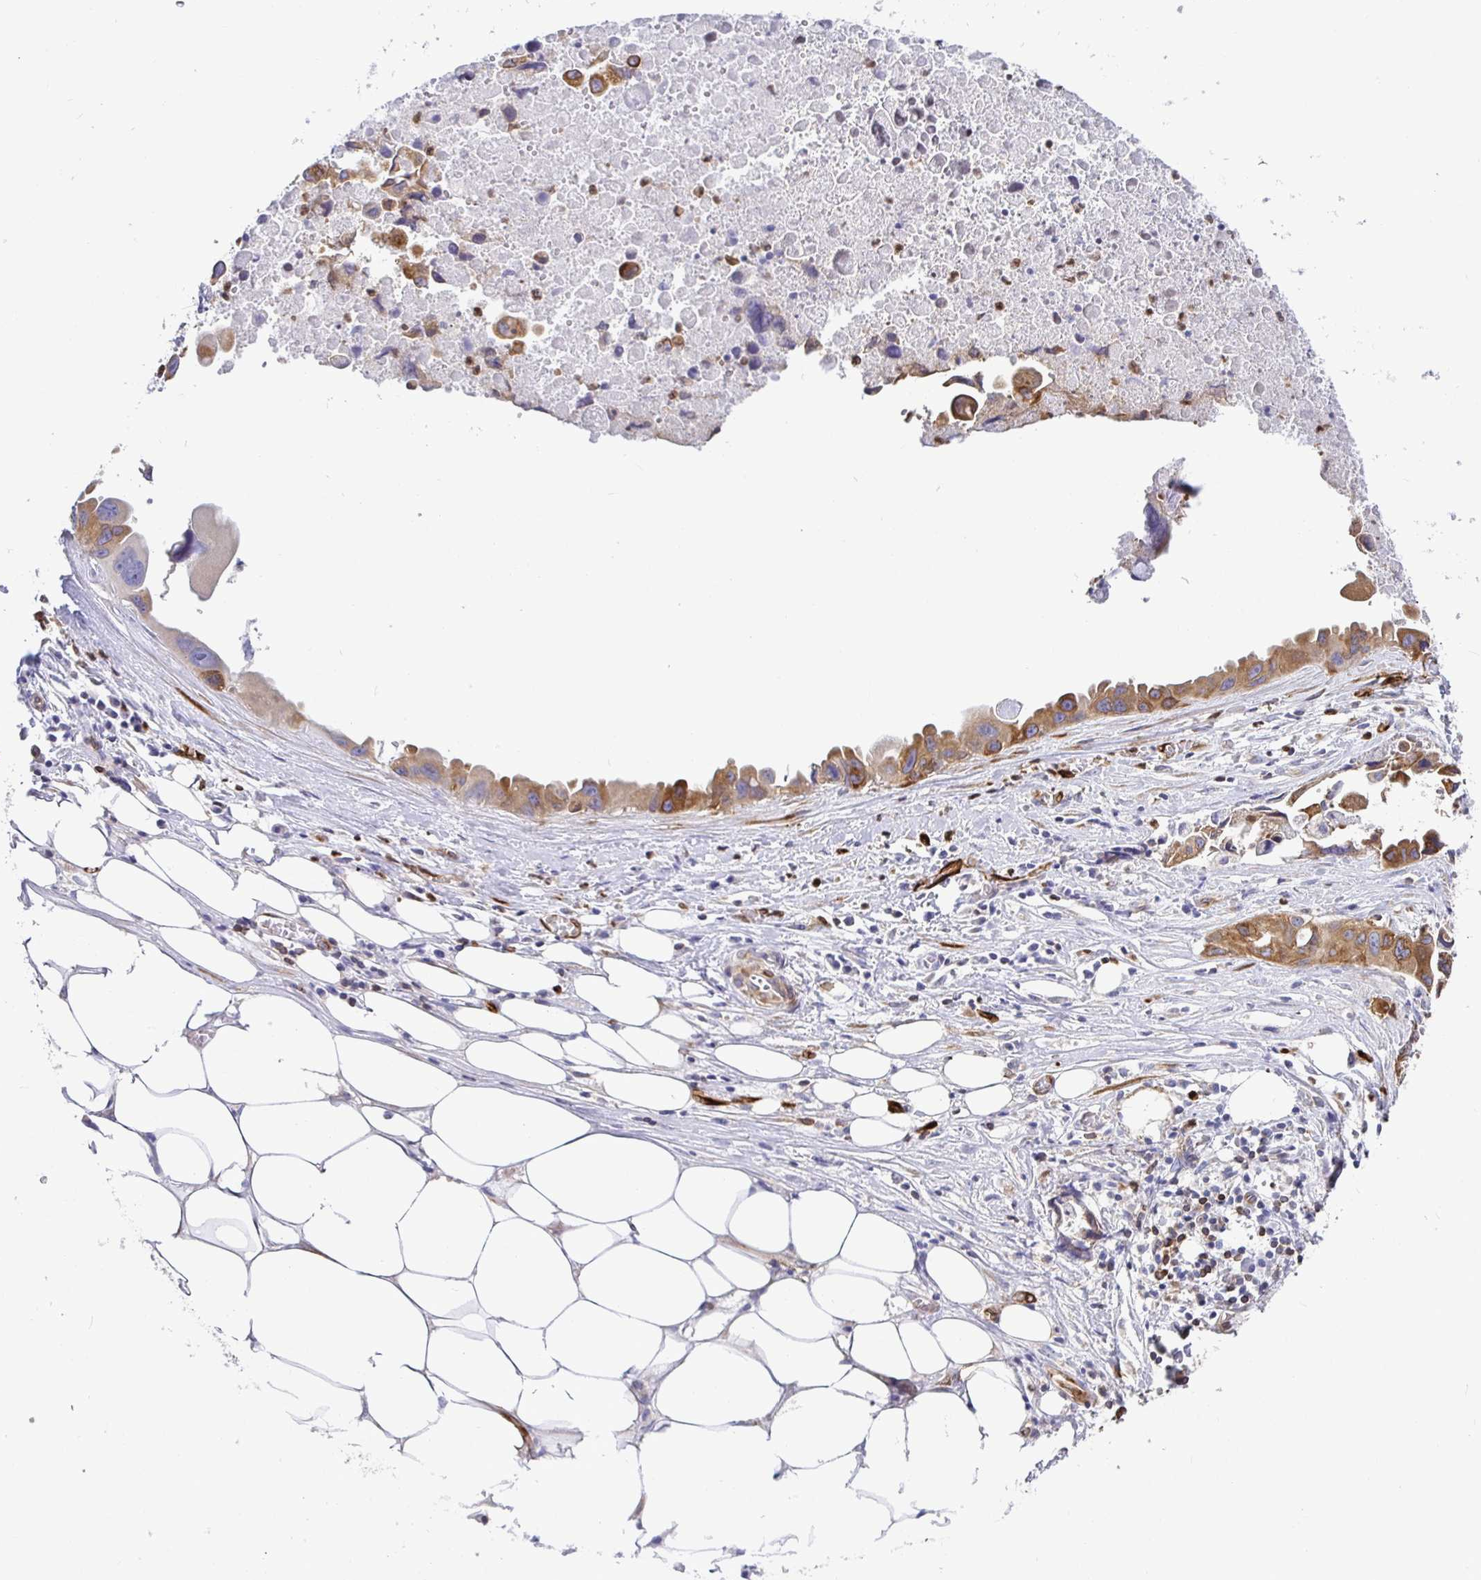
{"staining": {"intensity": "moderate", "quantity": ">75%", "location": "cytoplasmic/membranous"}, "tissue": "lung cancer", "cell_type": "Tumor cells", "image_type": "cancer", "snomed": [{"axis": "morphology", "description": "Adenocarcinoma, NOS"}, {"axis": "topography", "description": "Lymph node"}, {"axis": "topography", "description": "Lung"}], "caption": "This is an image of immunohistochemistry staining of lung cancer, which shows moderate staining in the cytoplasmic/membranous of tumor cells.", "gene": "TP53I11", "patient": {"sex": "male", "age": 64}}